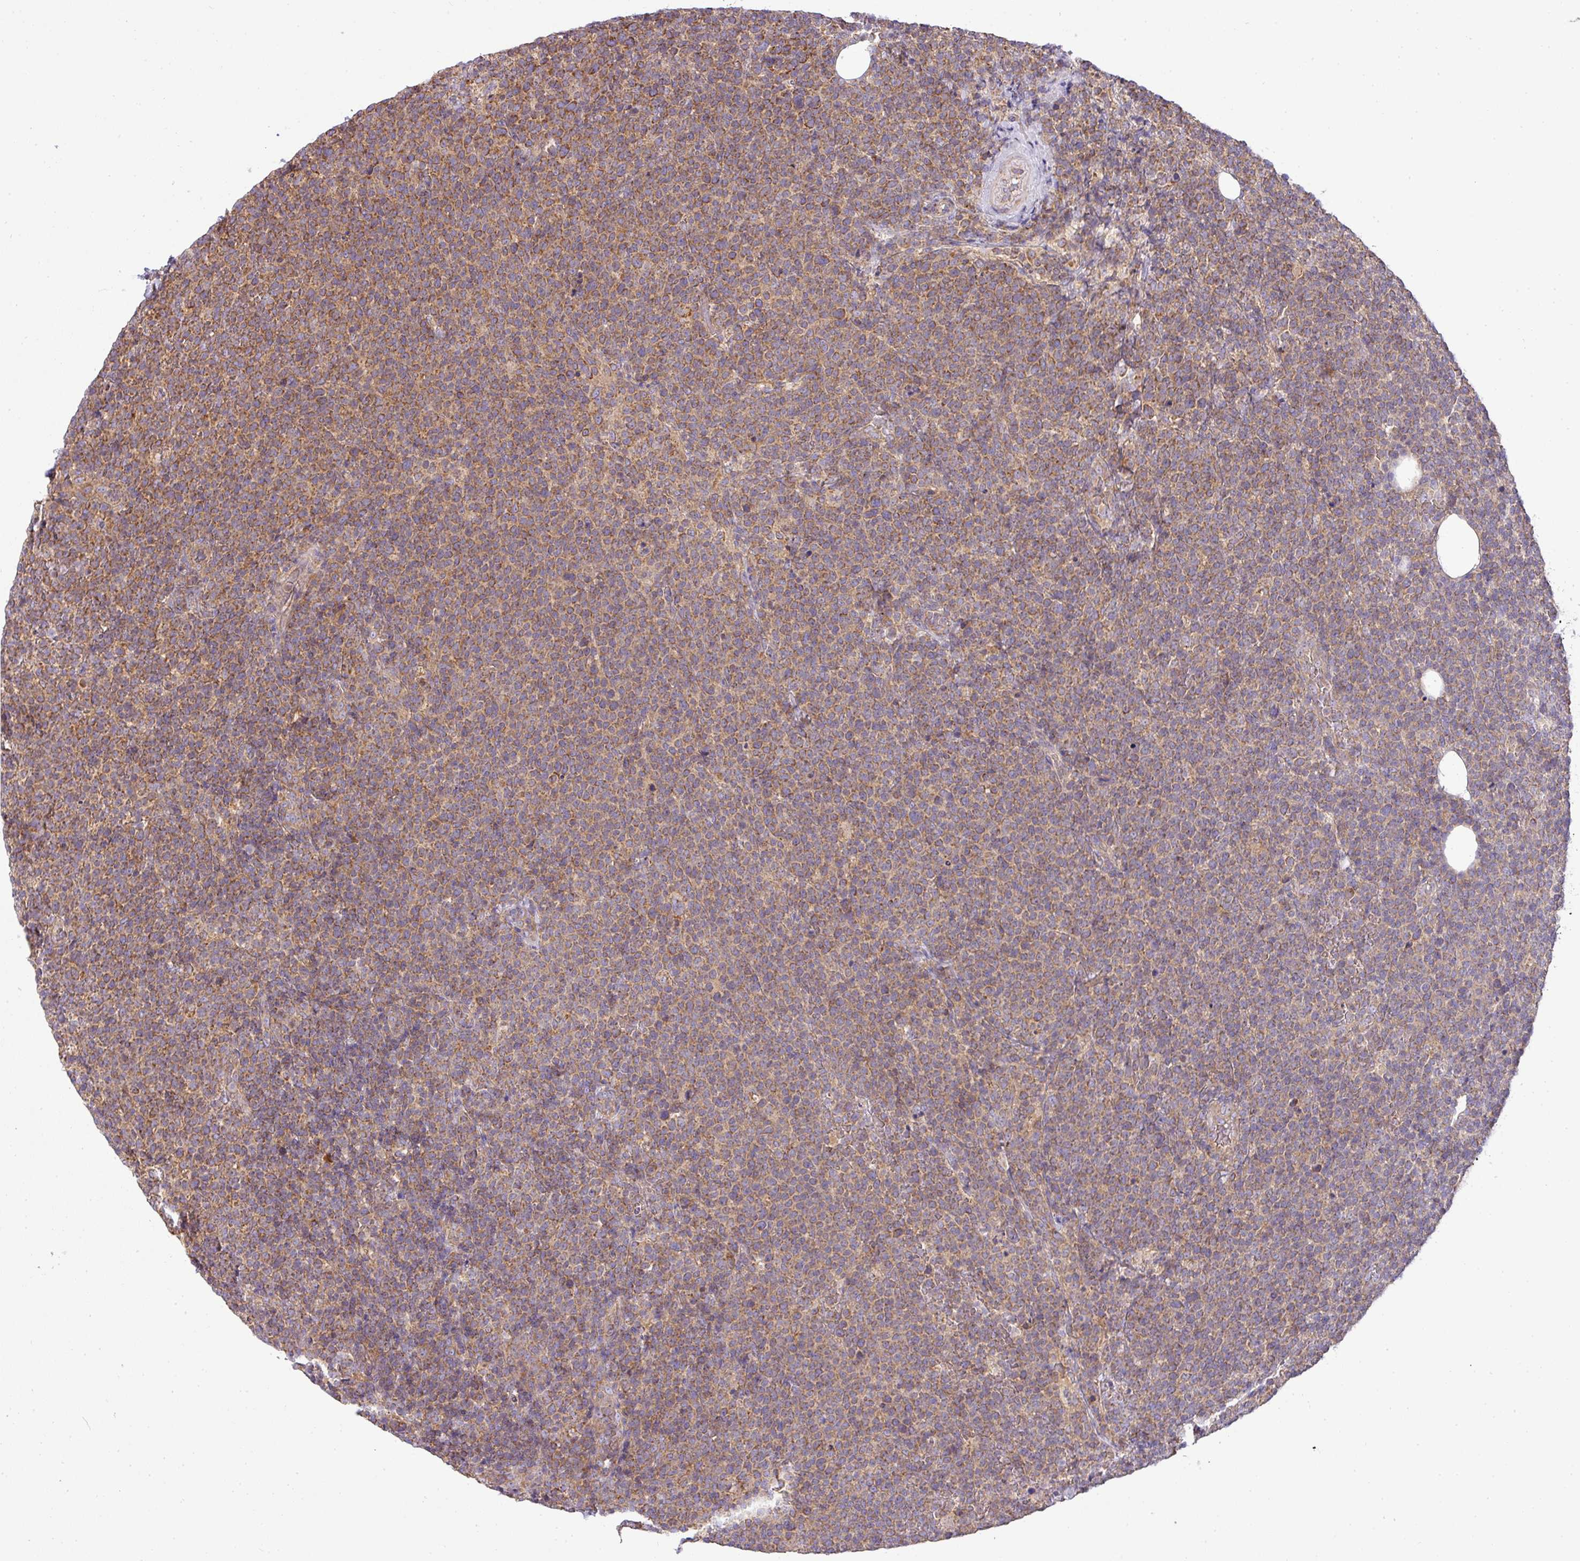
{"staining": {"intensity": "moderate", "quantity": ">75%", "location": "cytoplasmic/membranous"}, "tissue": "lymphoma", "cell_type": "Tumor cells", "image_type": "cancer", "snomed": [{"axis": "morphology", "description": "Malignant lymphoma, non-Hodgkin's type, High grade"}, {"axis": "topography", "description": "Lymph node"}], "caption": "Tumor cells exhibit moderate cytoplasmic/membranous expression in approximately >75% of cells in lymphoma.", "gene": "ZNF211", "patient": {"sex": "male", "age": 61}}